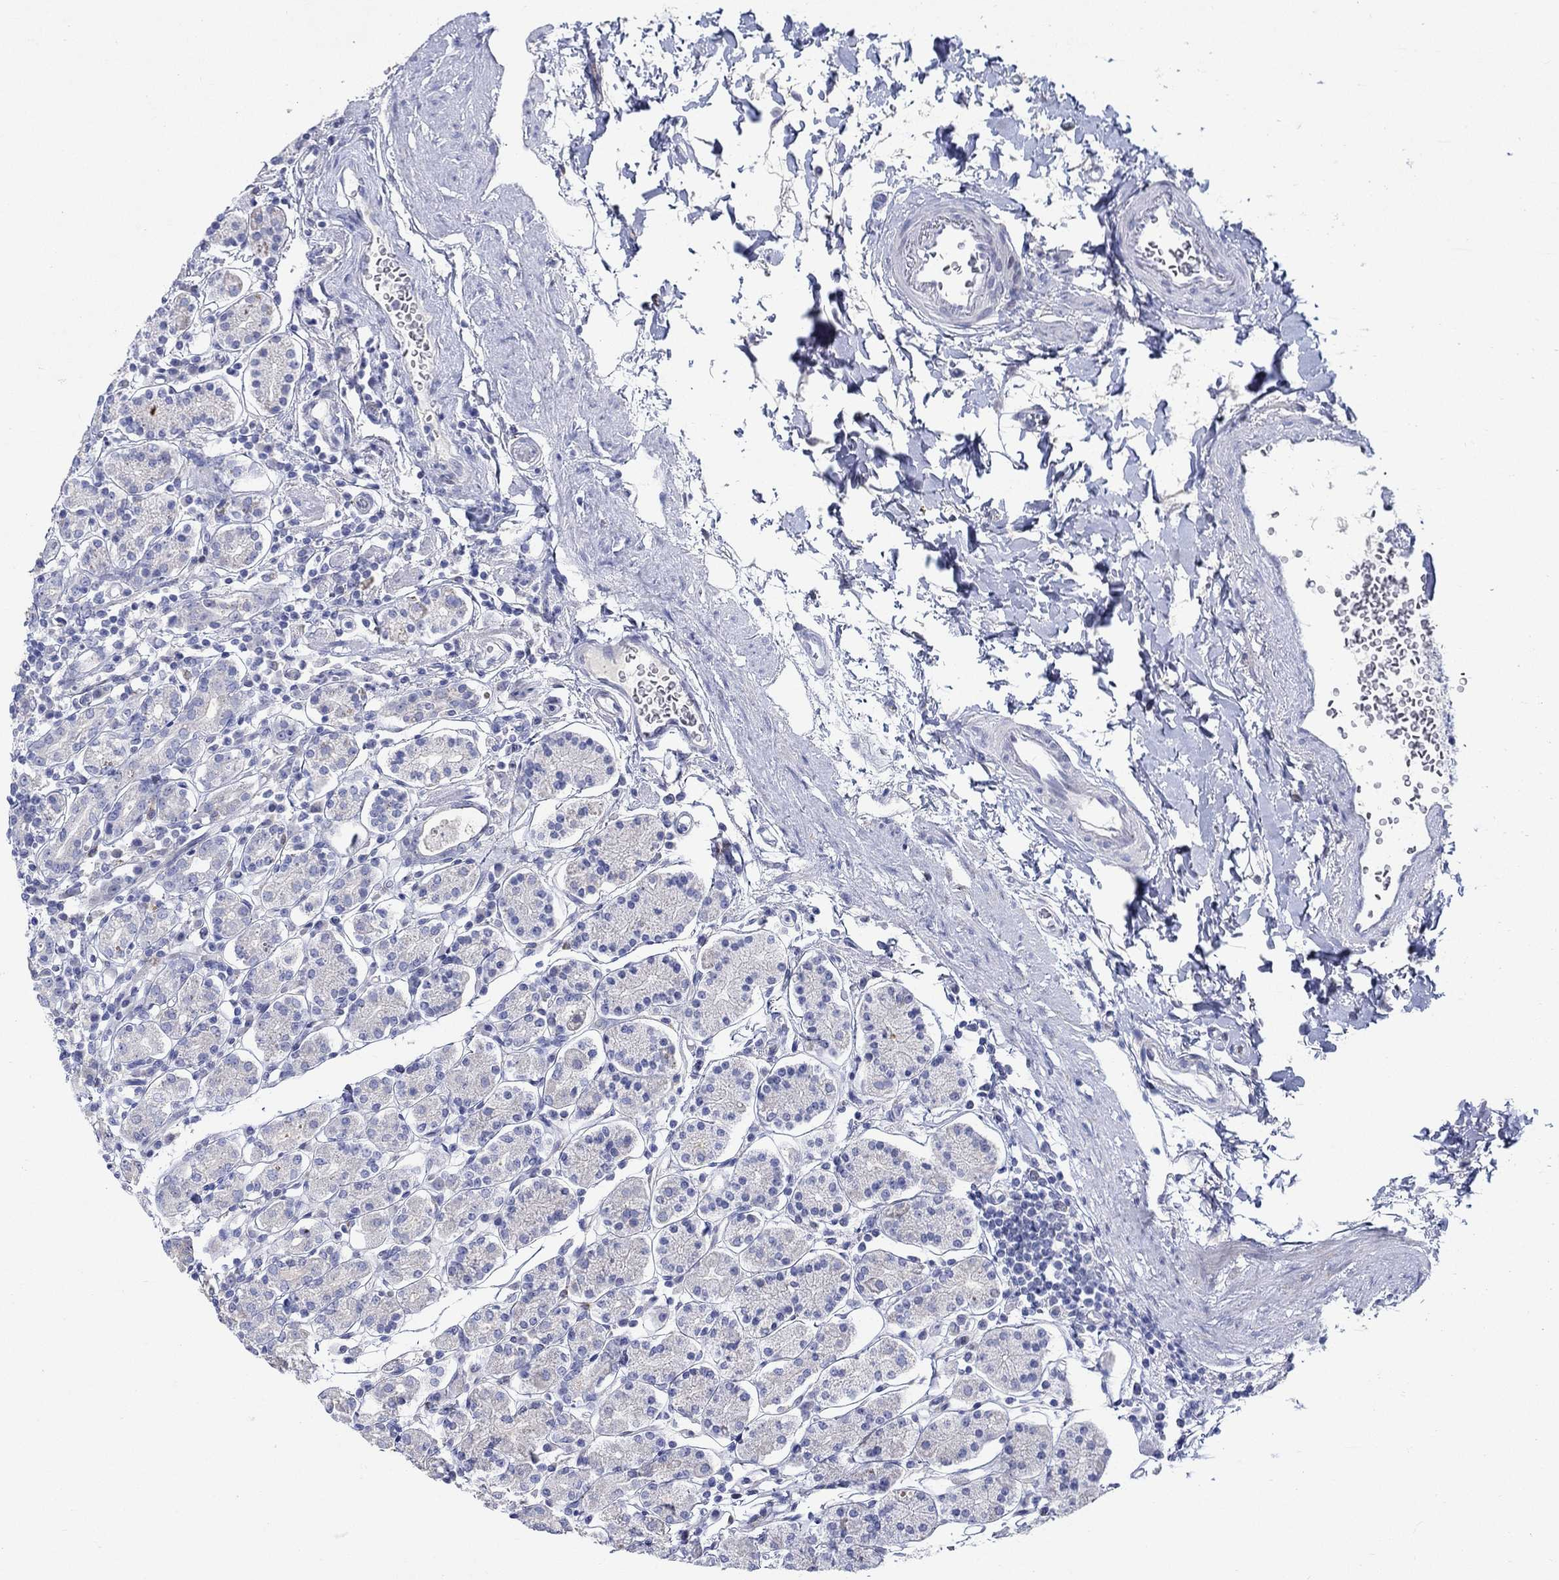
{"staining": {"intensity": "weak", "quantity": "<25%", "location": "cytoplasmic/membranous"}, "tissue": "stomach", "cell_type": "Glandular cells", "image_type": "normal", "snomed": [{"axis": "morphology", "description": "Normal tissue, NOS"}, {"axis": "topography", "description": "Stomach, upper"}, {"axis": "topography", "description": "Stomach"}], "caption": "Micrograph shows no significant protein staining in glandular cells of normal stomach. Brightfield microscopy of immunohistochemistry stained with DAB (brown) and hematoxylin (blue), captured at high magnification.", "gene": "KSR2", "patient": {"sex": "male", "age": 62}}